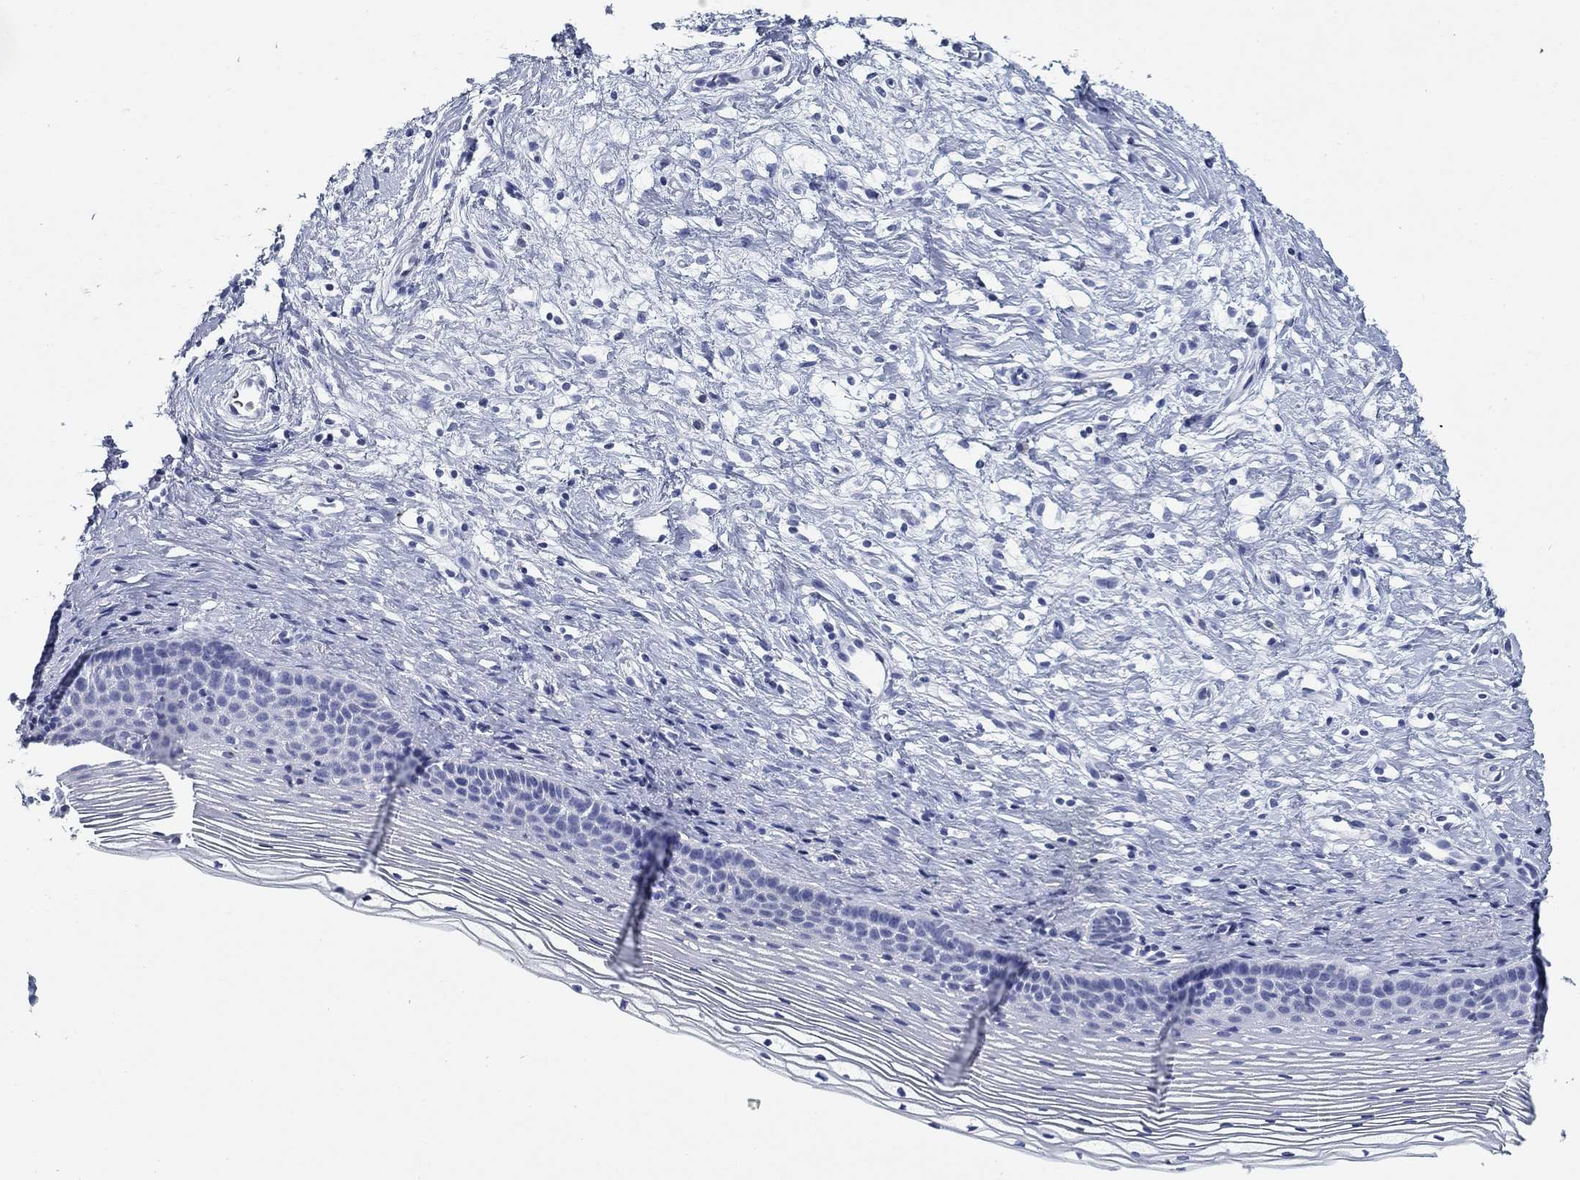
{"staining": {"intensity": "negative", "quantity": "none", "location": "none"}, "tissue": "cervix", "cell_type": "Glandular cells", "image_type": "normal", "snomed": [{"axis": "morphology", "description": "Normal tissue, NOS"}, {"axis": "topography", "description": "Cervix"}], "caption": "Glandular cells are negative for protein expression in normal human cervix. (Stains: DAB (3,3'-diaminobenzidine) immunohistochemistry (IHC) with hematoxylin counter stain, Microscopy: brightfield microscopy at high magnification).", "gene": "CD79B", "patient": {"sex": "female", "age": 39}}